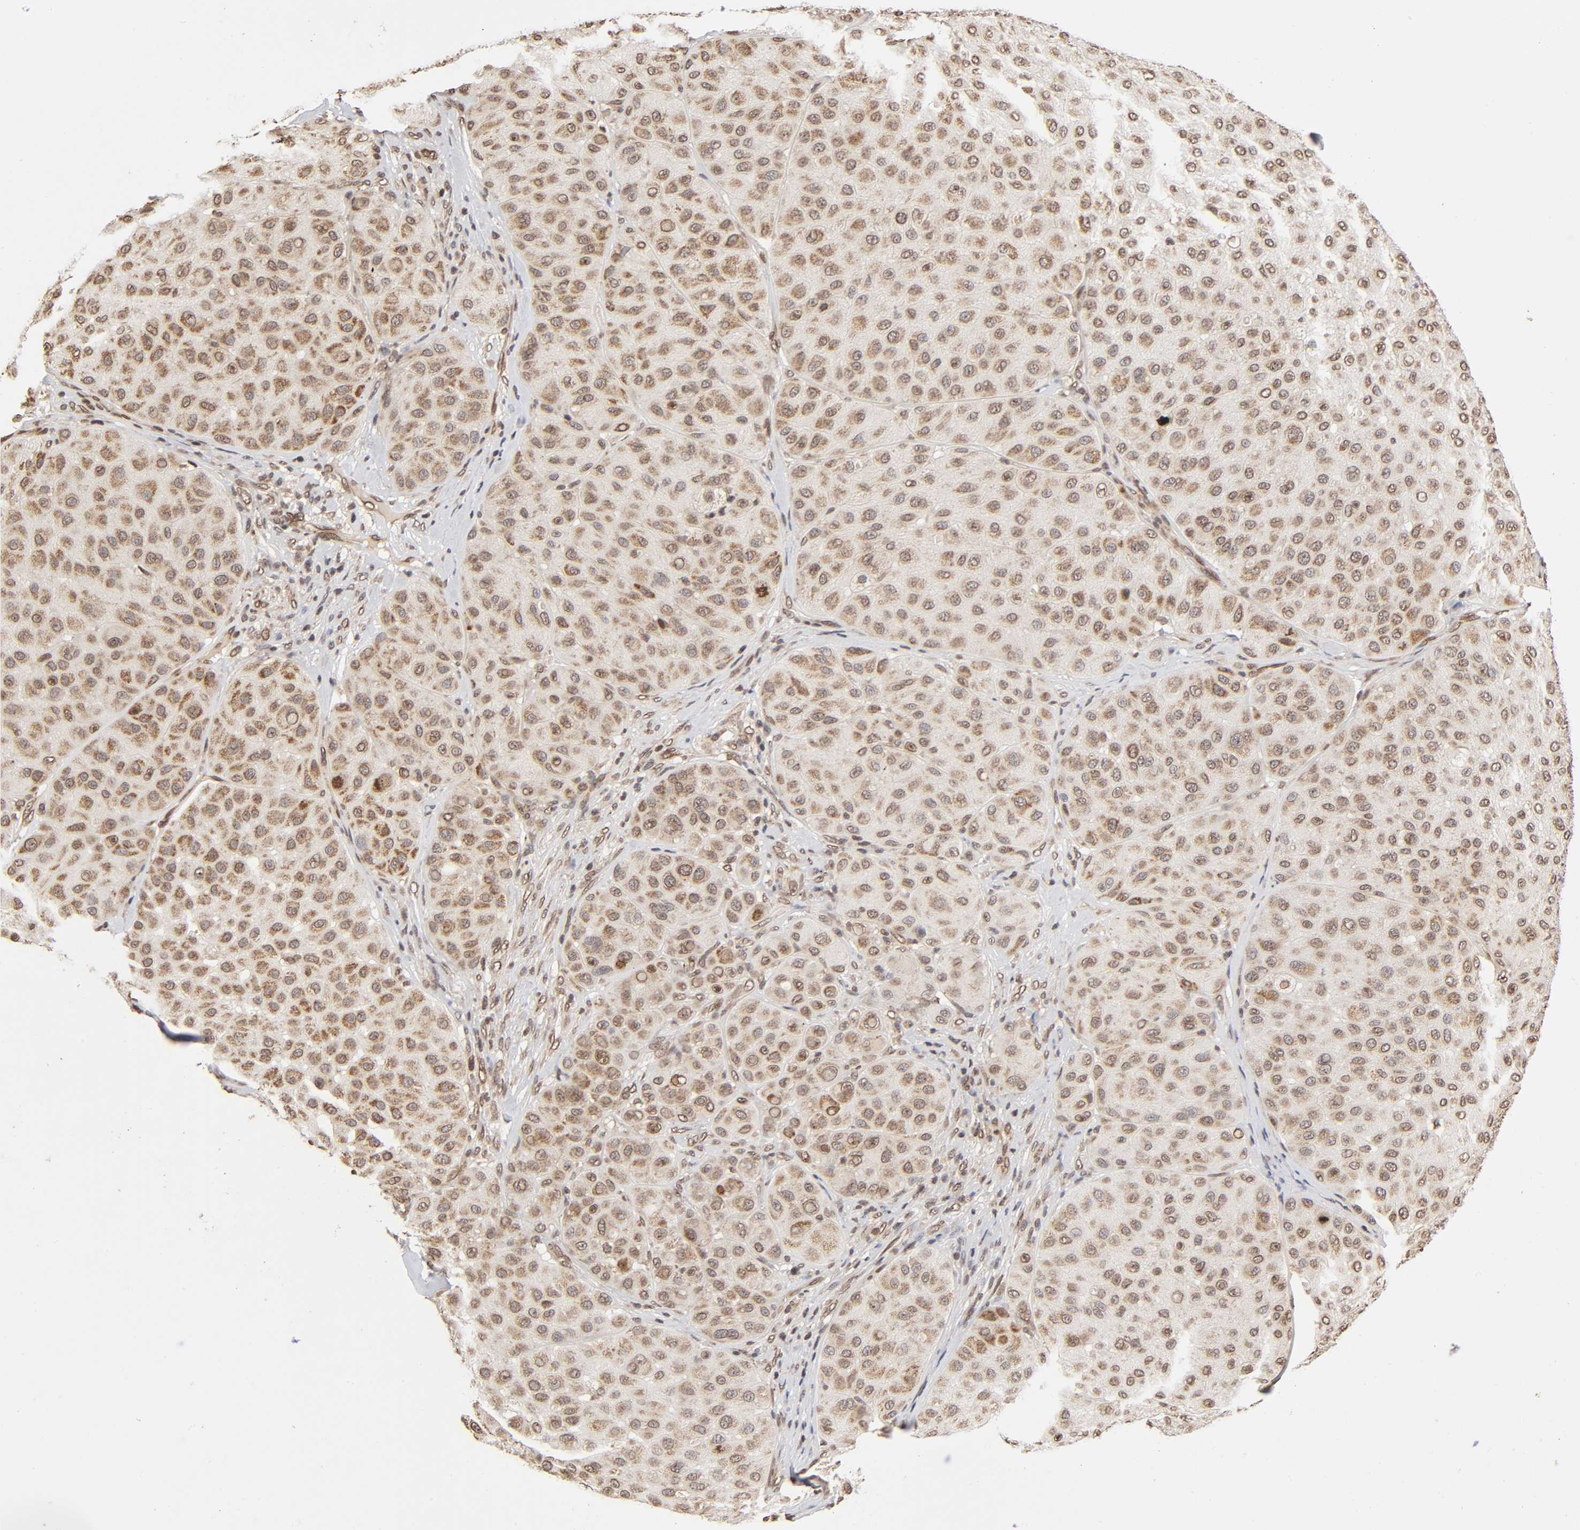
{"staining": {"intensity": "weak", "quantity": ">75%", "location": "cytoplasmic/membranous,nuclear"}, "tissue": "melanoma", "cell_type": "Tumor cells", "image_type": "cancer", "snomed": [{"axis": "morphology", "description": "Normal tissue, NOS"}, {"axis": "morphology", "description": "Malignant melanoma, Metastatic site"}, {"axis": "topography", "description": "Skin"}], "caption": "There is low levels of weak cytoplasmic/membranous and nuclear expression in tumor cells of melanoma, as demonstrated by immunohistochemical staining (brown color).", "gene": "MLLT6", "patient": {"sex": "male", "age": 41}}